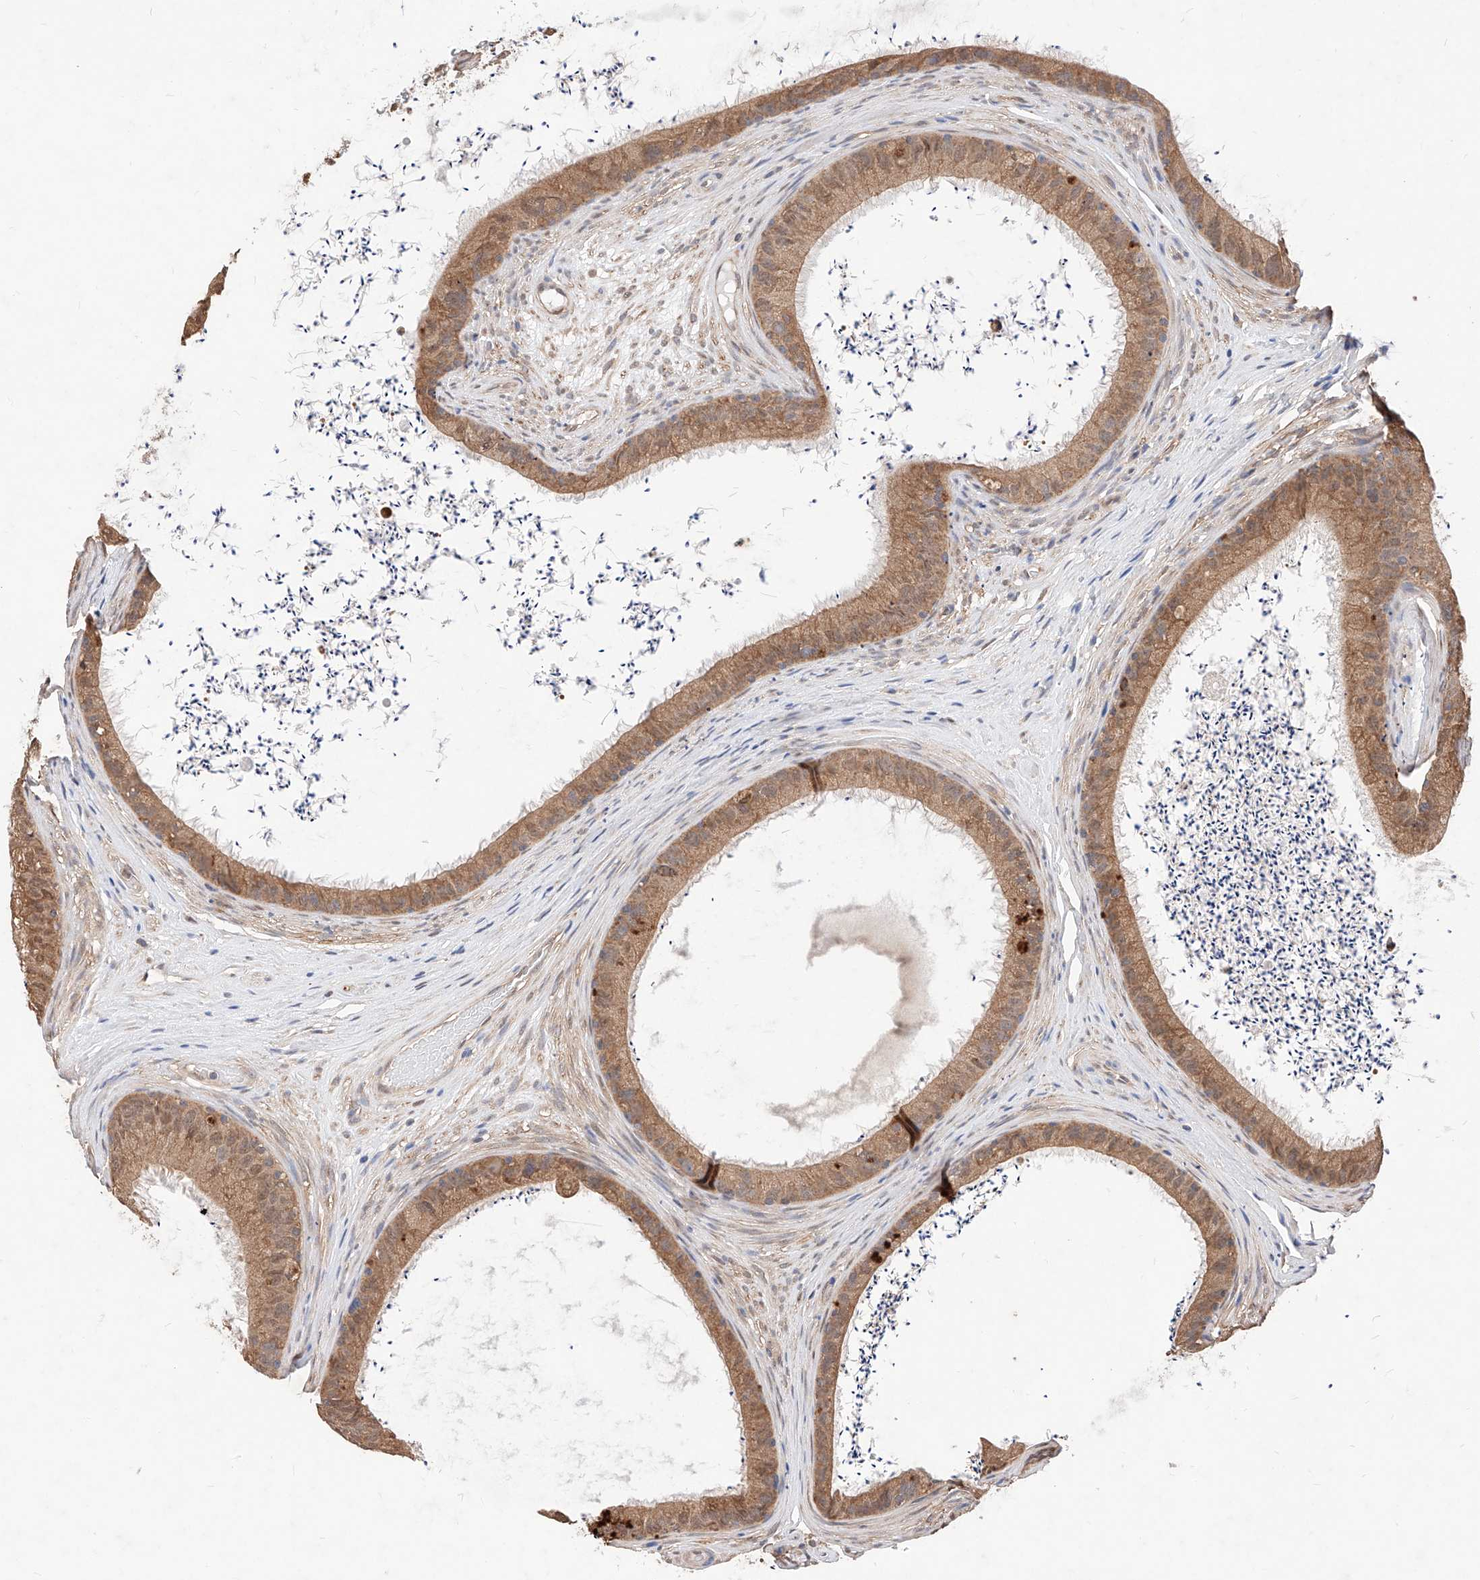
{"staining": {"intensity": "moderate", "quantity": ">75%", "location": "cytoplasmic/membranous,nuclear"}, "tissue": "epididymis", "cell_type": "Glandular cells", "image_type": "normal", "snomed": [{"axis": "morphology", "description": "Normal tissue, NOS"}, {"axis": "topography", "description": "Epididymis, spermatic cord, NOS"}], "caption": "High-magnification brightfield microscopy of unremarkable epididymis stained with DAB (brown) and counterstained with hematoxylin (blue). glandular cells exhibit moderate cytoplasmic/membranous,nuclear positivity is identified in about>75% of cells. (brown staining indicates protein expression, while blue staining denotes nuclei).", "gene": "ZSCAN4", "patient": {"sex": "male", "age": 50}}